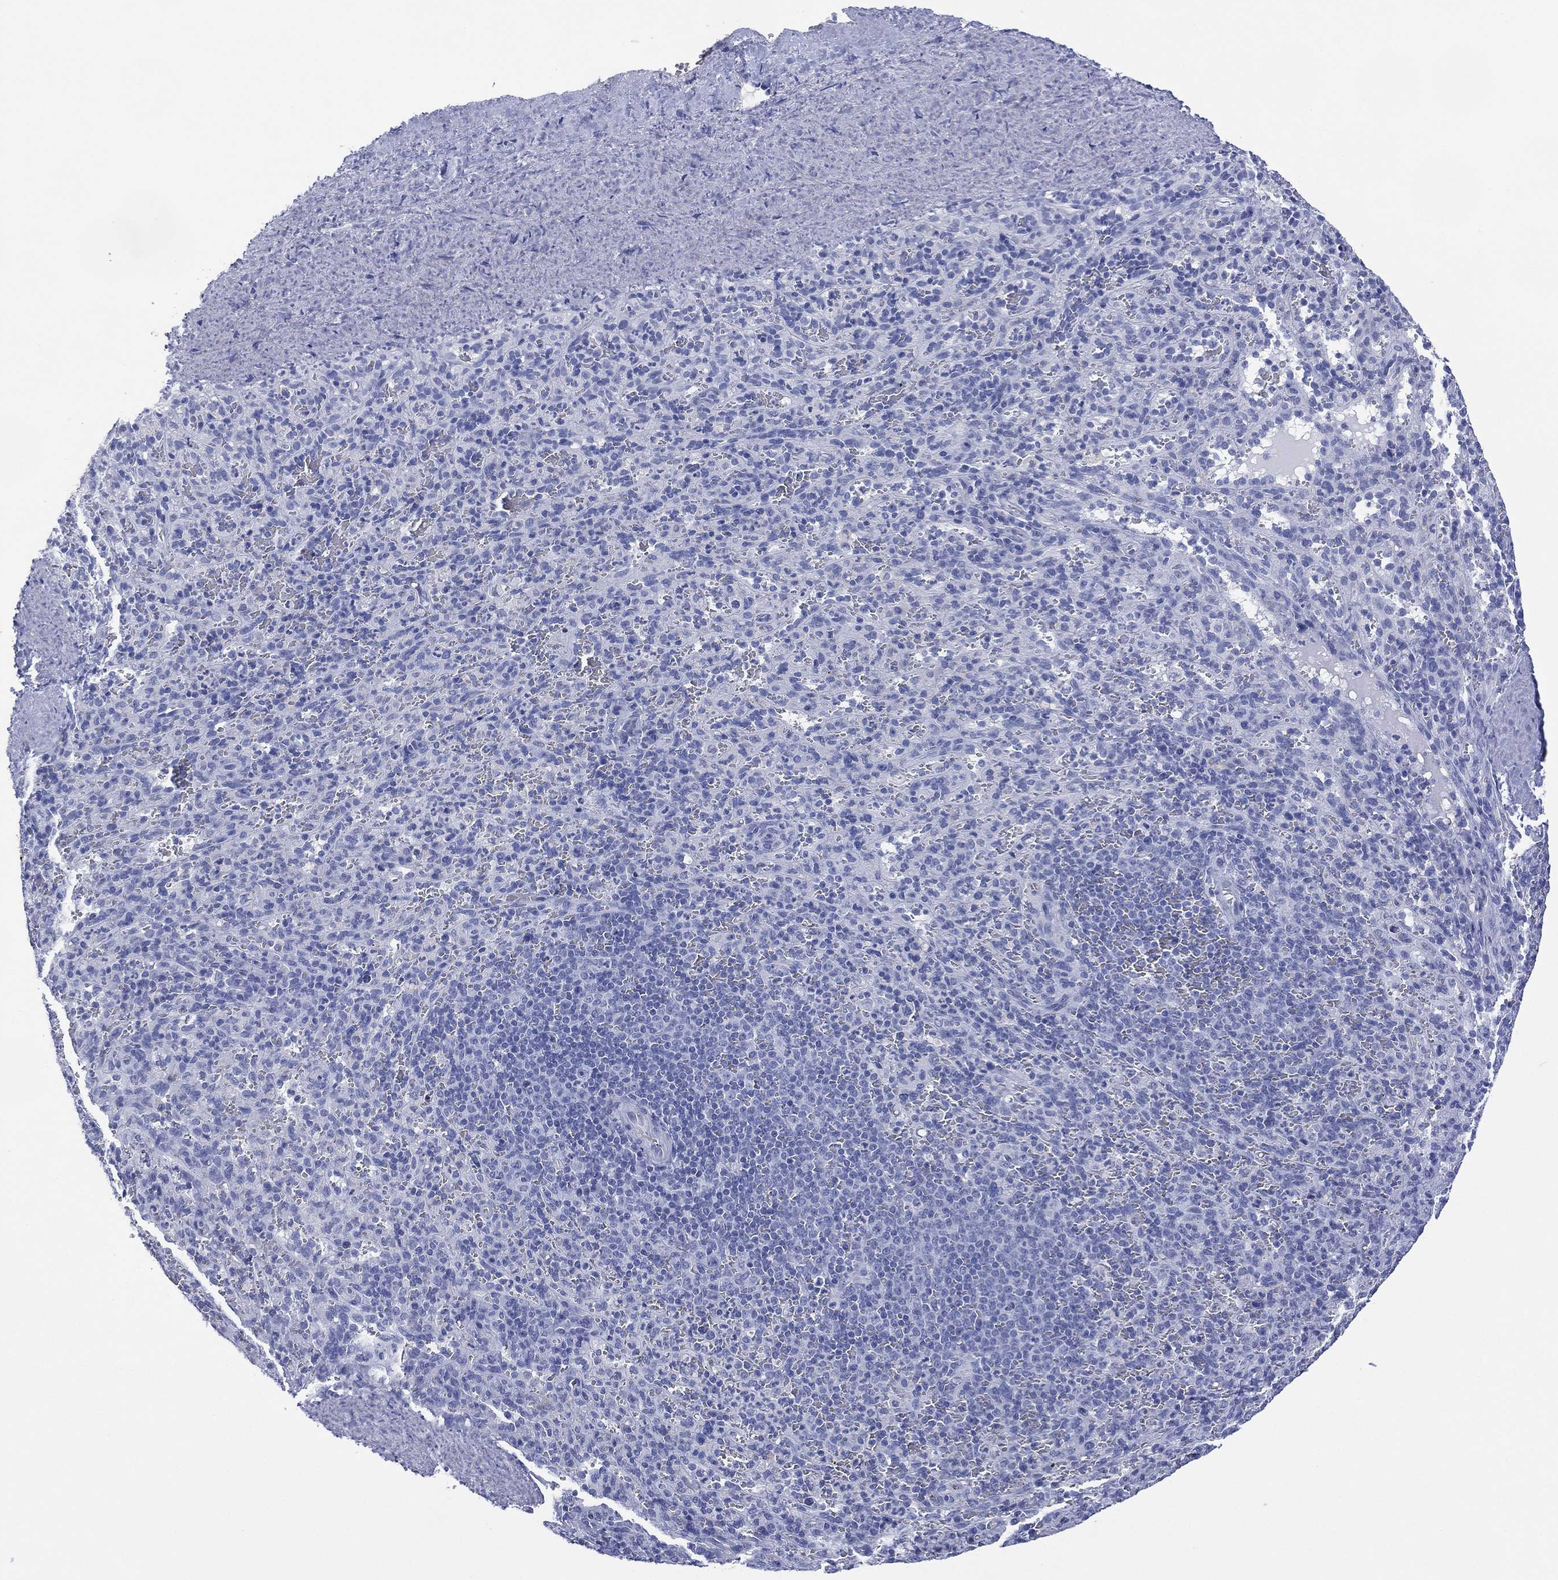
{"staining": {"intensity": "negative", "quantity": "none", "location": "none"}, "tissue": "spleen", "cell_type": "Cells in red pulp", "image_type": "normal", "snomed": [{"axis": "morphology", "description": "Normal tissue, NOS"}, {"axis": "topography", "description": "Spleen"}], "caption": "Protein analysis of benign spleen displays no significant expression in cells in red pulp.", "gene": "DSG1", "patient": {"sex": "male", "age": 57}}